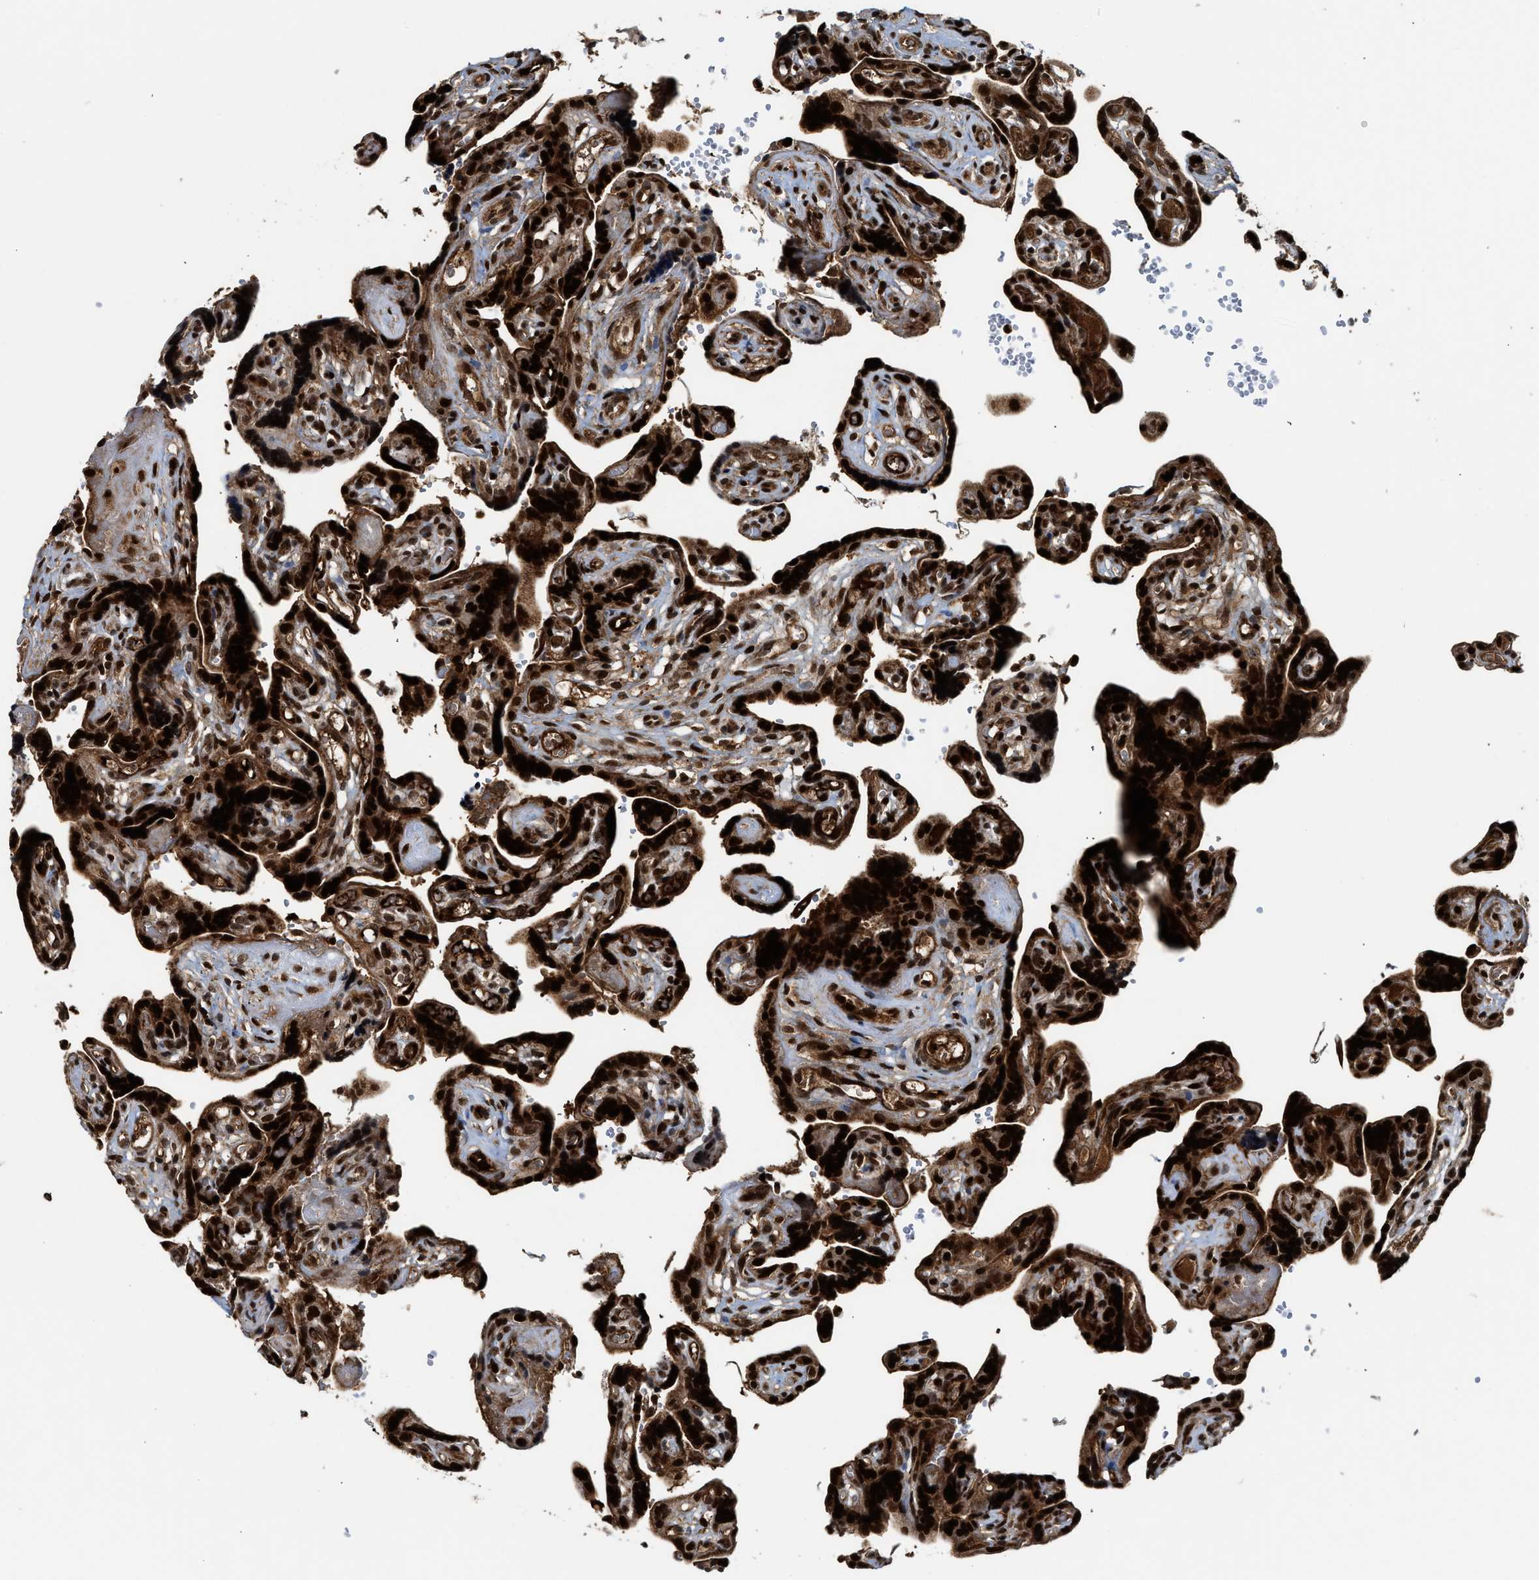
{"staining": {"intensity": "strong", "quantity": ">75%", "location": "nuclear"}, "tissue": "placenta", "cell_type": "Decidual cells", "image_type": "normal", "snomed": [{"axis": "morphology", "description": "Normal tissue, NOS"}, {"axis": "topography", "description": "Placenta"}], "caption": "IHC histopathology image of benign placenta stained for a protein (brown), which exhibits high levels of strong nuclear staining in approximately >75% of decidual cells.", "gene": "MDM2", "patient": {"sex": "female", "age": 30}}